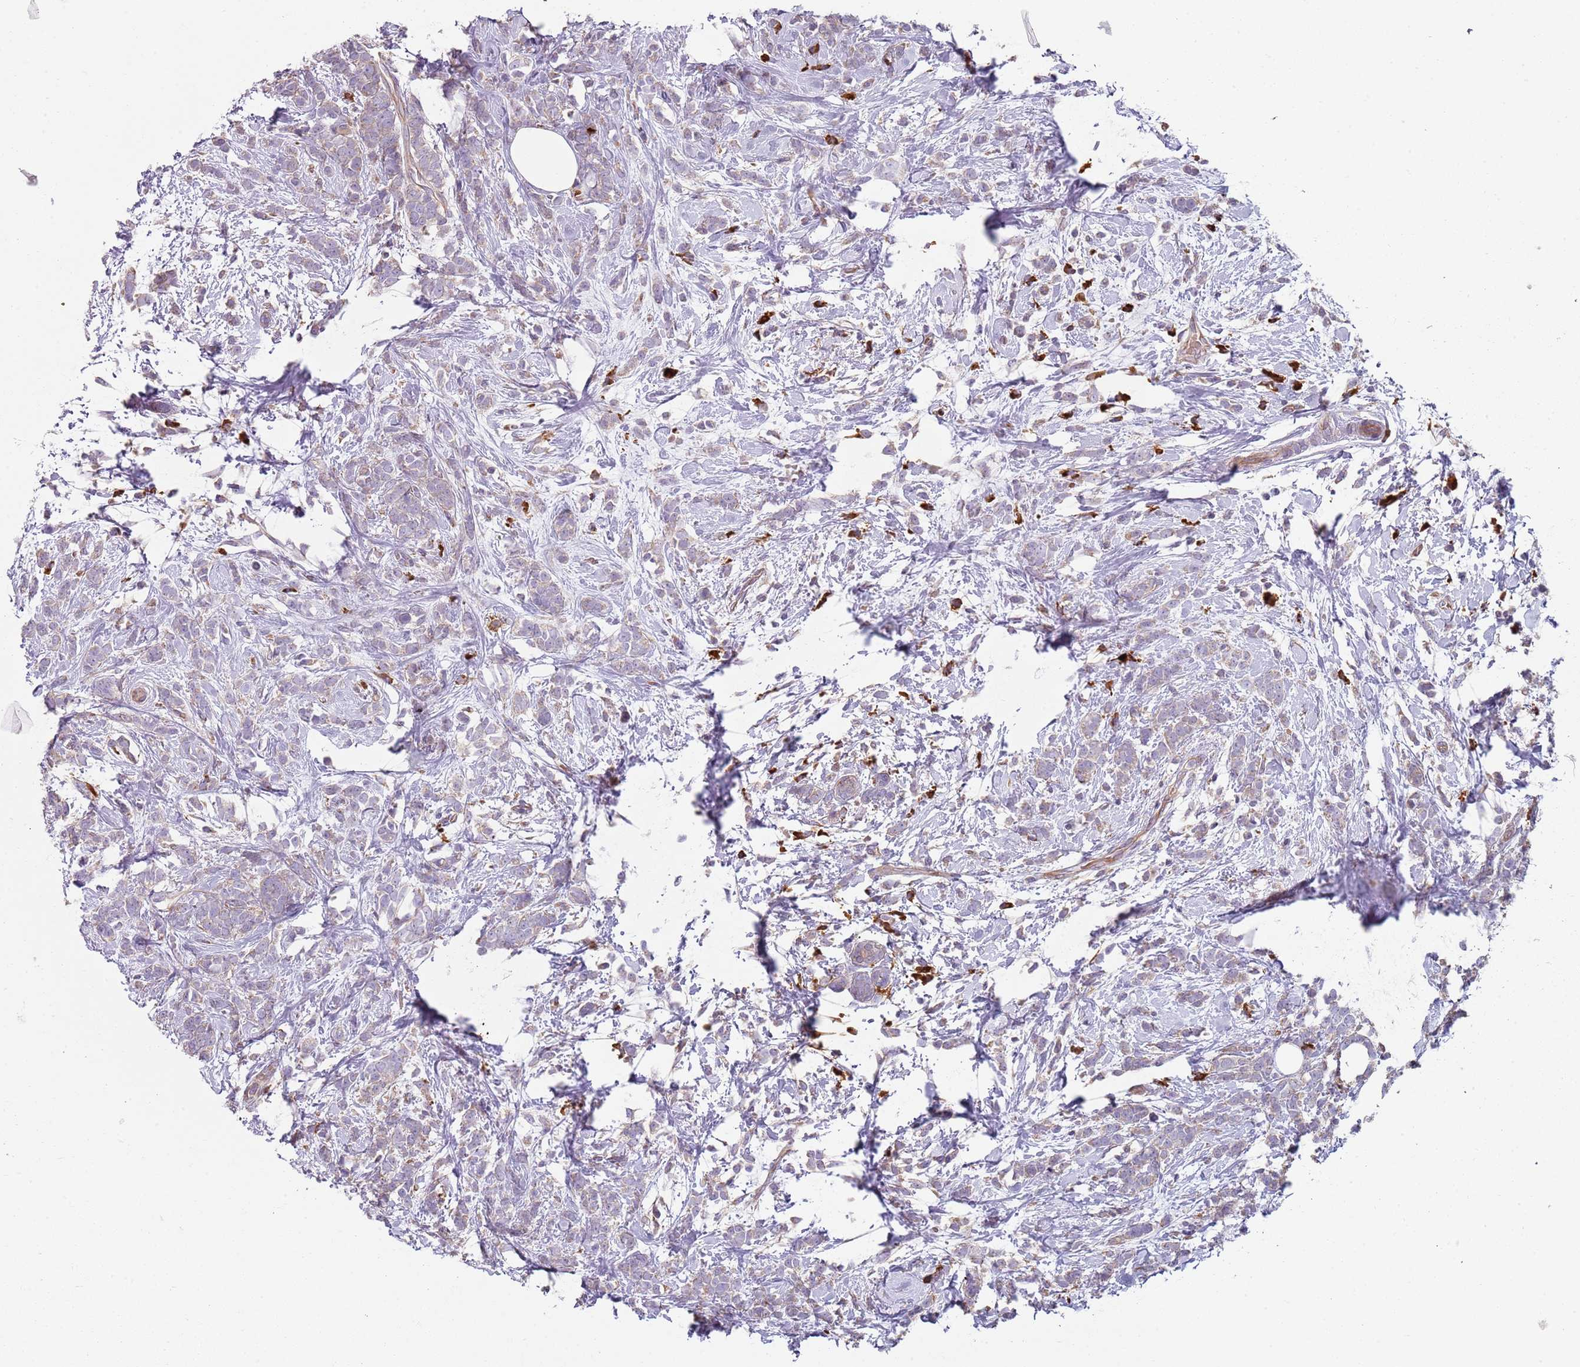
{"staining": {"intensity": "negative", "quantity": "none", "location": "none"}, "tissue": "breast cancer", "cell_type": "Tumor cells", "image_type": "cancer", "snomed": [{"axis": "morphology", "description": "Lobular carcinoma"}, {"axis": "topography", "description": "Breast"}], "caption": "There is no significant positivity in tumor cells of breast lobular carcinoma.", "gene": "SPATA2", "patient": {"sex": "female", "age": 58}}